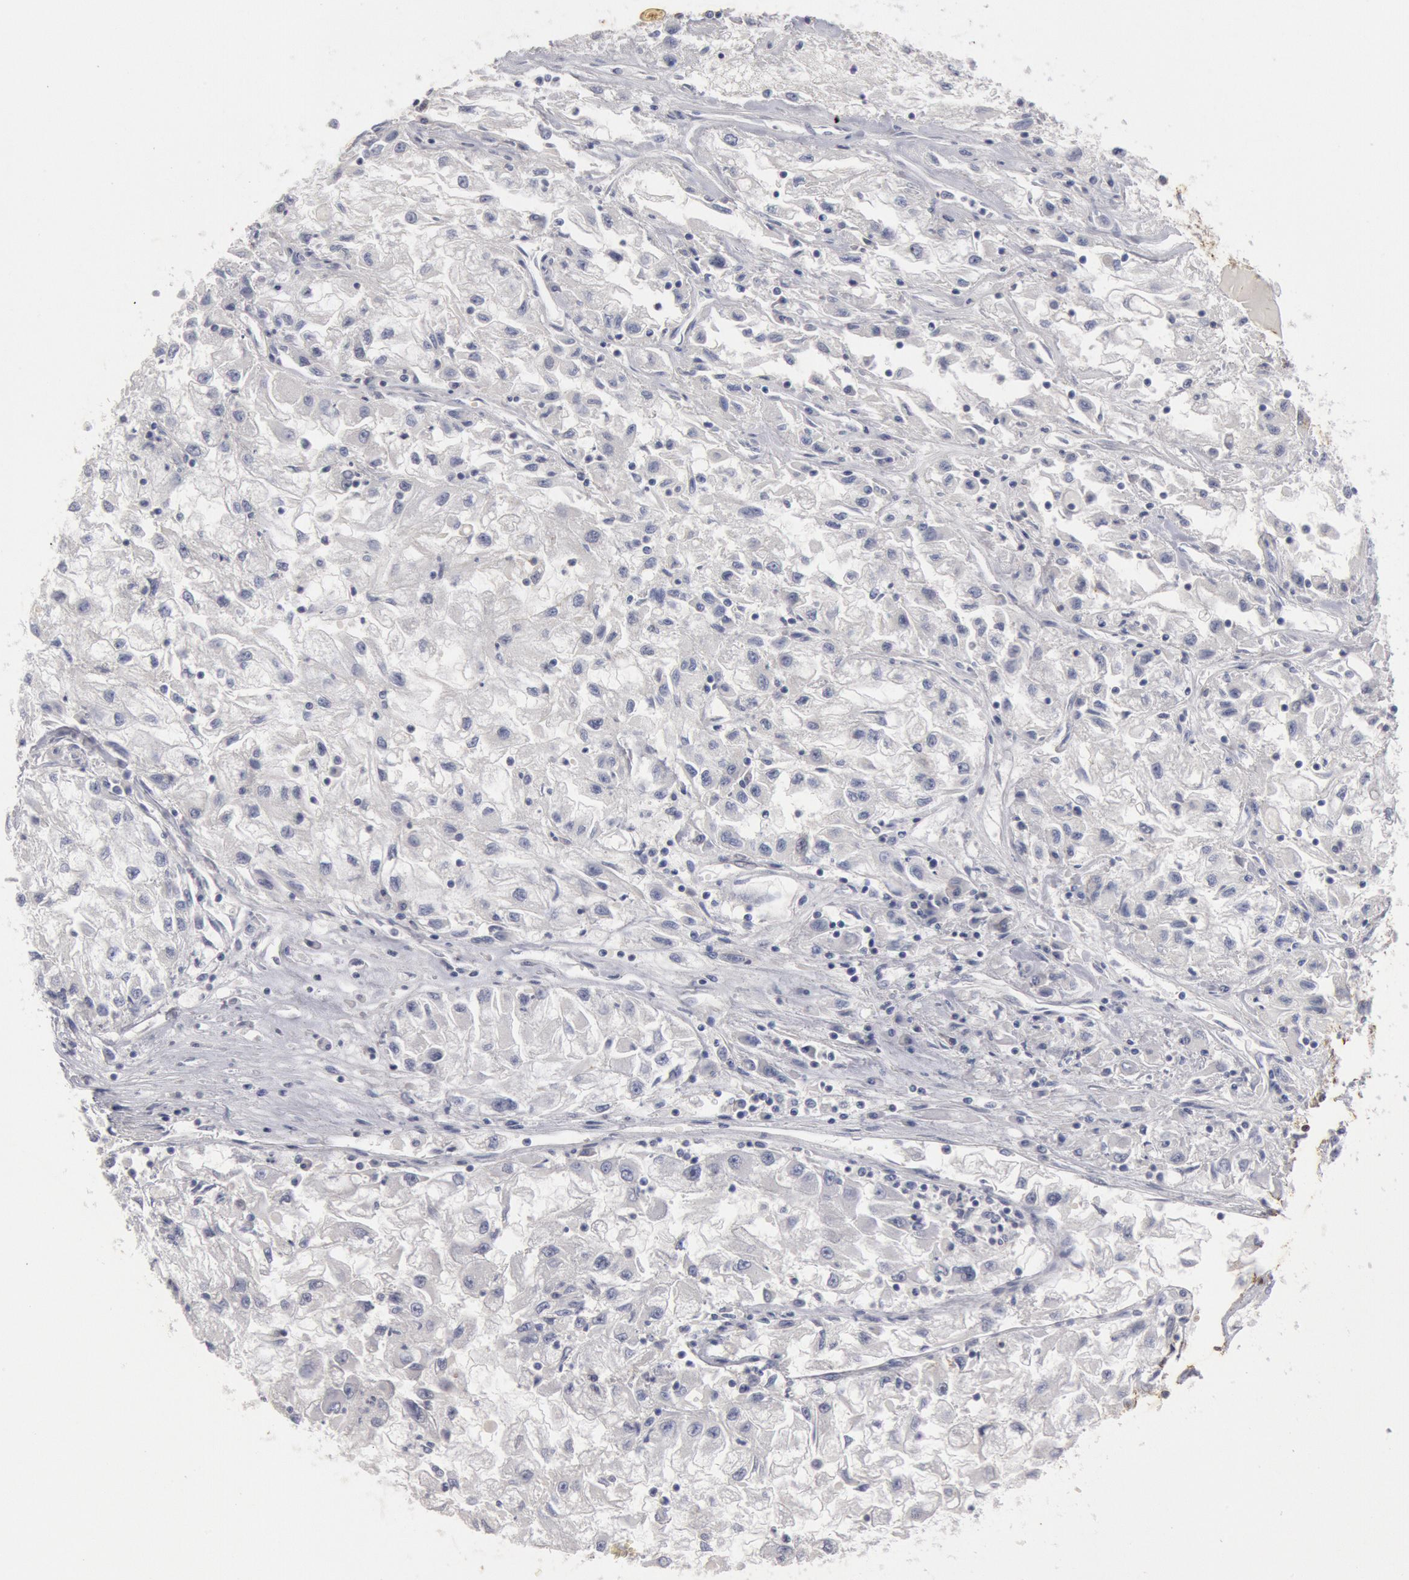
{"staining": {"intensity": "negative", "quantity": "none", "location": "none"}, "tissue": "renal cancer", "cell_type": "Tumor cells", "image_type": "cancer", "snomed": [{"axis": "morphology", "description": "Adenocarcinoma, NOS"}, {"axis": "topography", "description": "Kidney"}], "caption": "Tumor cells are negative for brown protein staining in renal cancer.", "gene": "FOXA2", "patient": {"sex": "male", "age": 59}}